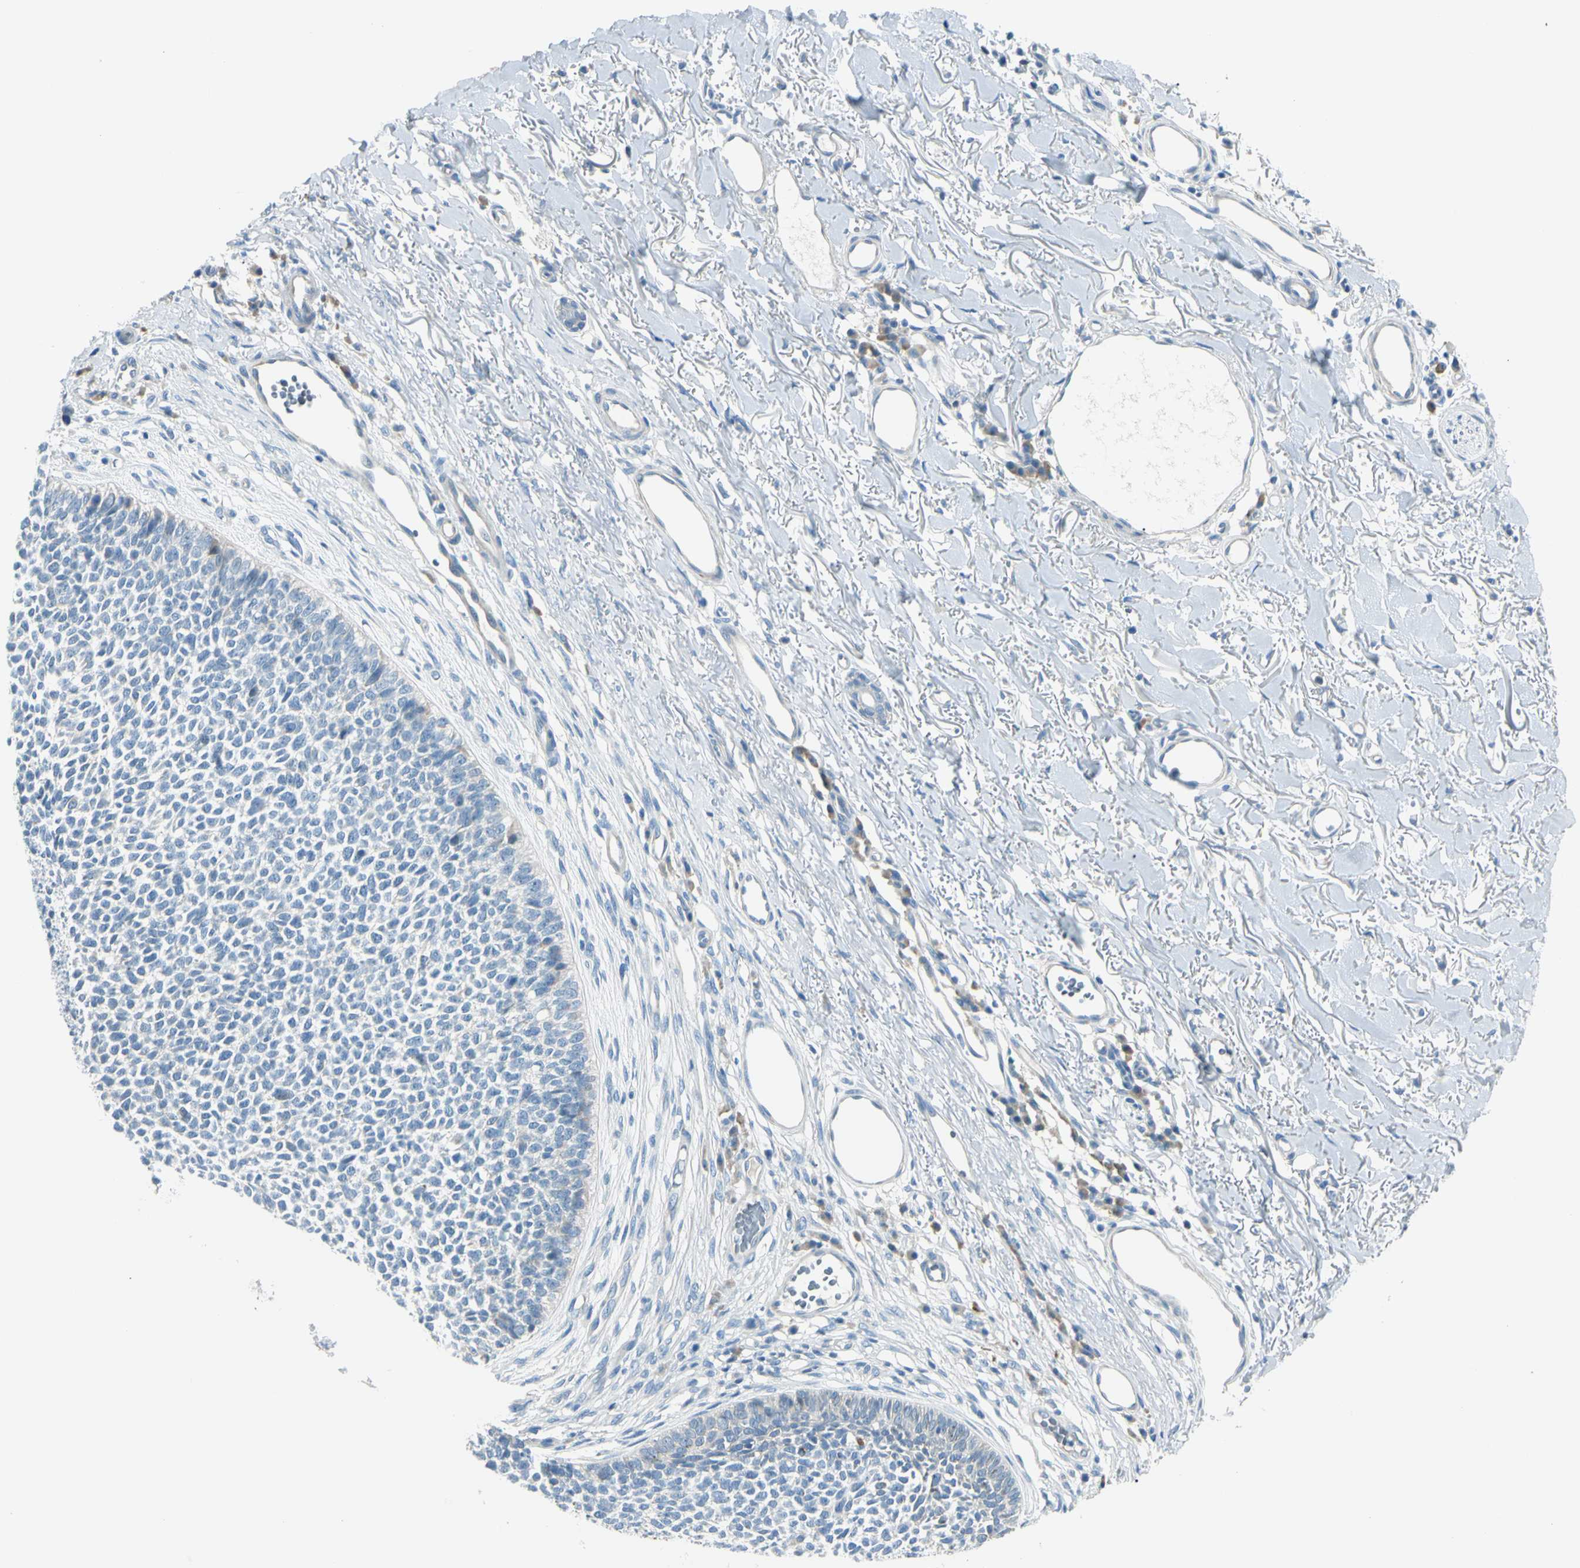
{"staining": {"intensity": "negative", "quantity": "none", "location": "none"}, "tissue": "skin cancer", "cell_type": "Tumor cells", "image_type": "cancer", "snomed": [{"axis": "morphology", "description": "Basal cell carcinoma"}, {"axis": "topography", "description": "Skin"}], "caption": "DAB (3,3'-diaminobenzidine) immunohistochemical staining of skin basal cell carcinoma displays no significant positivity in tumor cells.", "gene": "SLC6A15", "patient": {"sex": "female", "age": 84}}